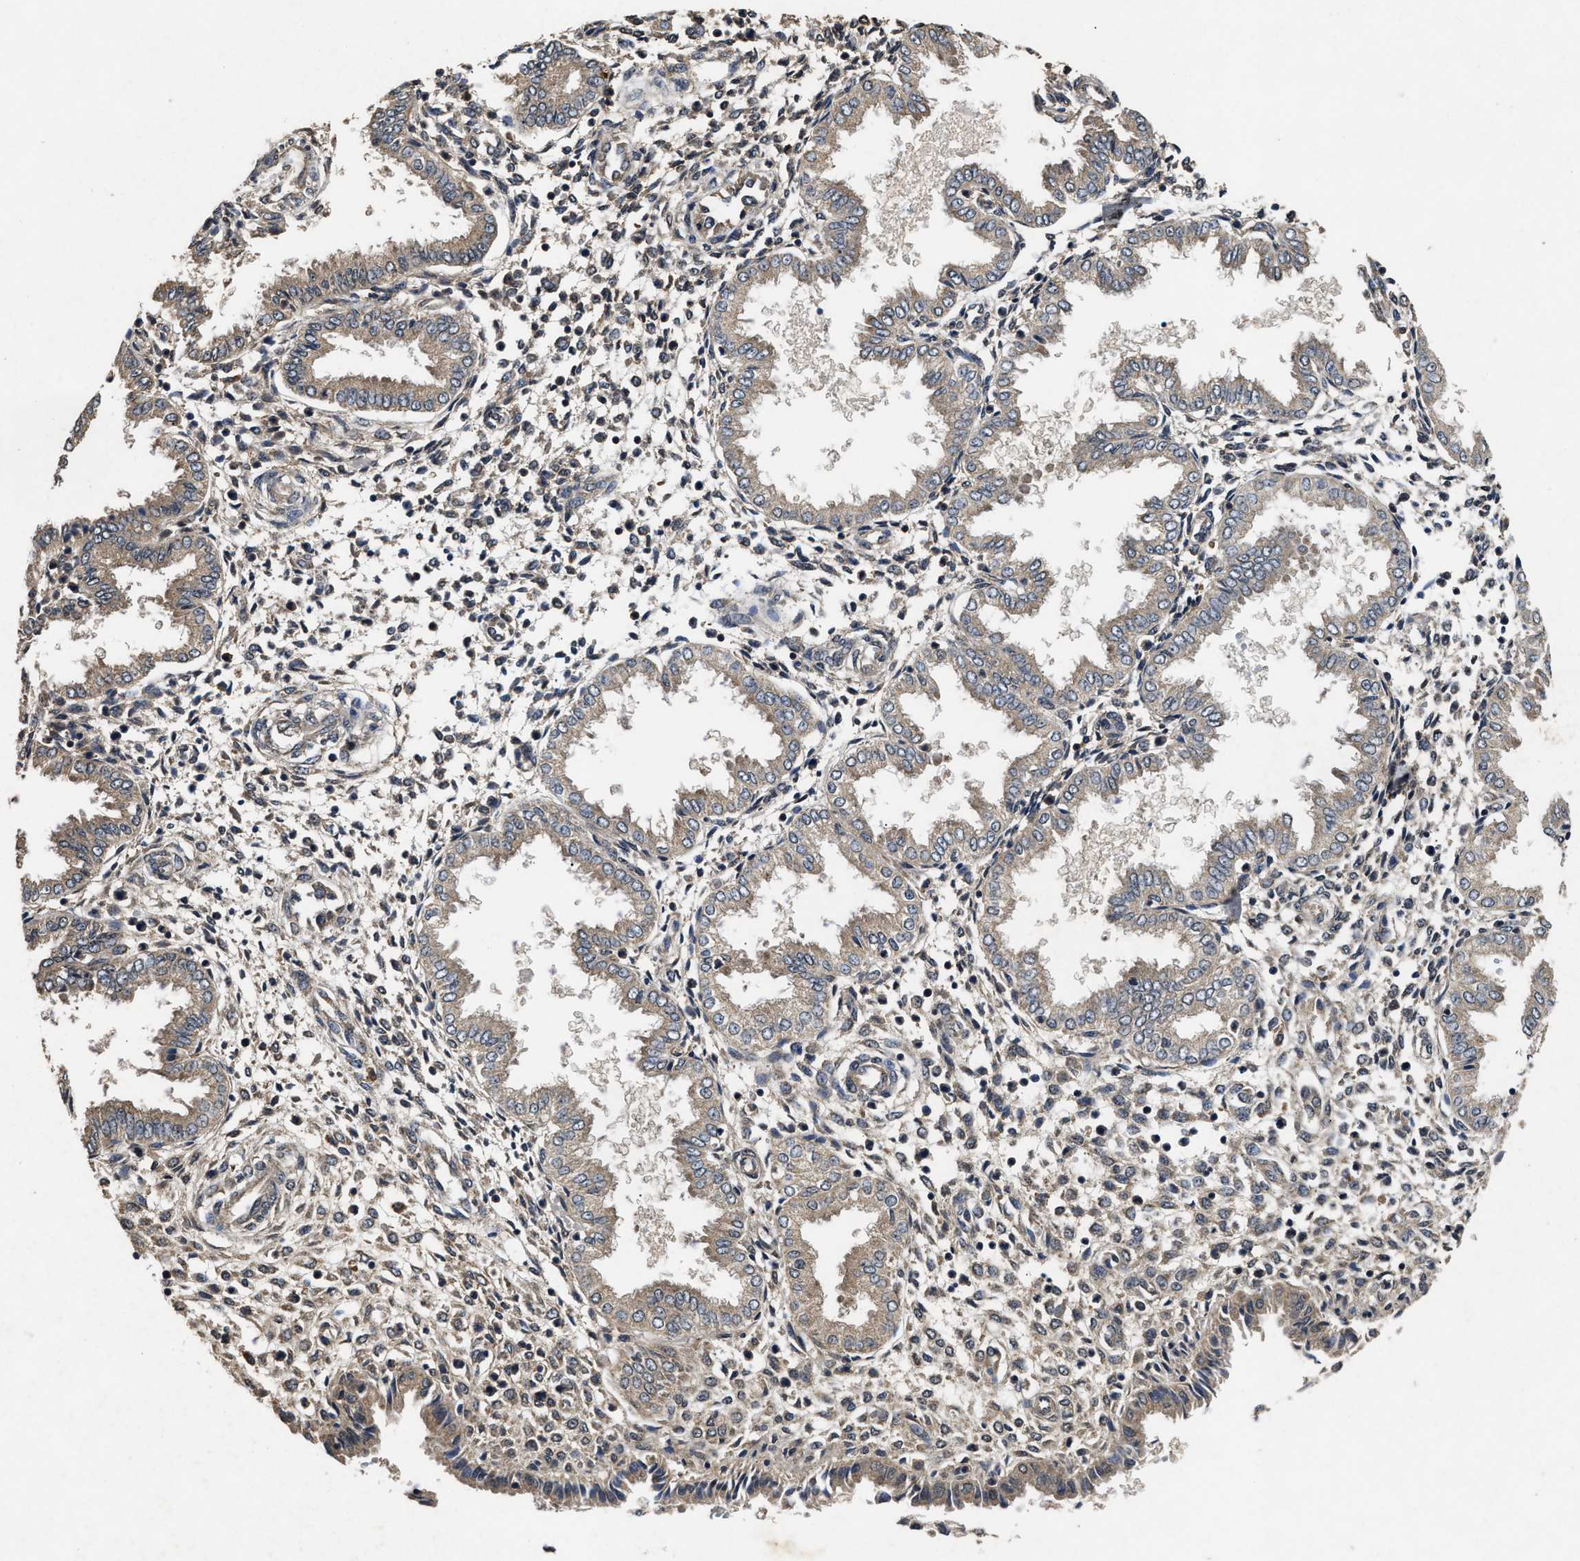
{"staining": {"intensity": "weak", "quantity": "25%-75%", "location": "cytoplasmic/membranous"}, "tissue": "endometrium", "cell_type": "Cells in endometrial stroma", "image_type": "normal", "snomed": [{"axis": "morphology", "description": "Normal tissue, NOS"}, {"axis": "topography", "description": "Endometrium"}], "caption": "Immunohistochemical staining of normal endometrium reveals weak cytoplasmic/membranous protein positivity in about 25%-75% of cells in endometrial stroma. The staining was performed using DAB (3,3'-diaminobenzidine) to visualize the protein expression in brown, while the nuclei were stained in blue with hematoxylin (Magnification: 20x).", "gene": "PDAP1", "patient": {"sex": "female", "age": 33}}